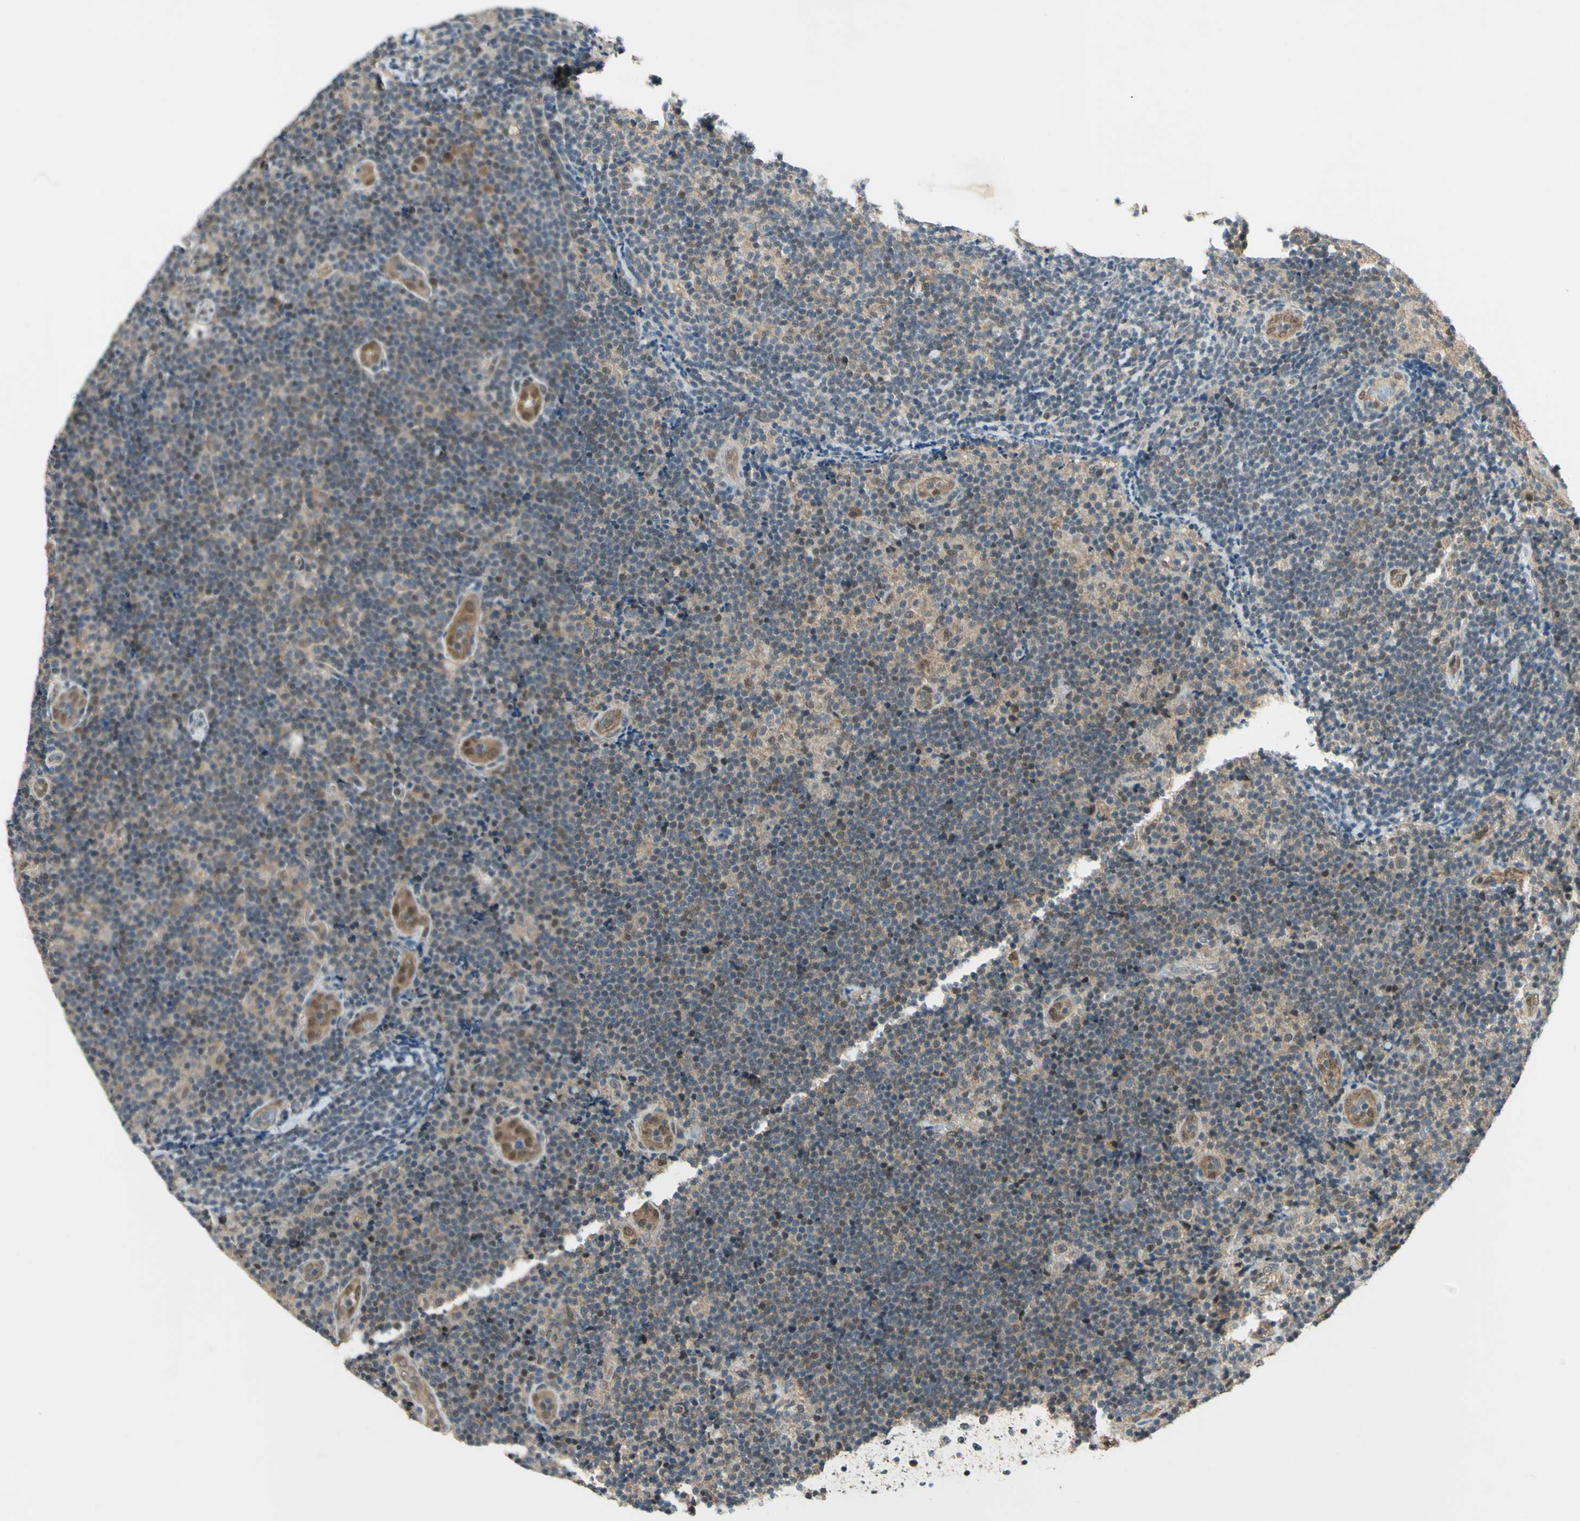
{"staining": {"intensity": "weak", "quantity": "25%-75%", "location": "cytoplasmic/membranous"}, "tissue": "lymphoma", "cell_type": "Tumor cells", "image_type": "cancer", "snomed": [{"axis": "morphology", "description": "Malignant lymphoma, non-Hodgkin's type, Low grade"}, {"axis": "topography", "description": "Lymph node"}], "caption": "Protein staining of low-grade malignant lymphoma, non-Hodgkin's type tissue demonstrates weak cytoplasmic/membranous positivity in approximately 25%-75% of tumor cells.", "gene": "PSMD5", "patient": {"sex": "male", "age": 83}}